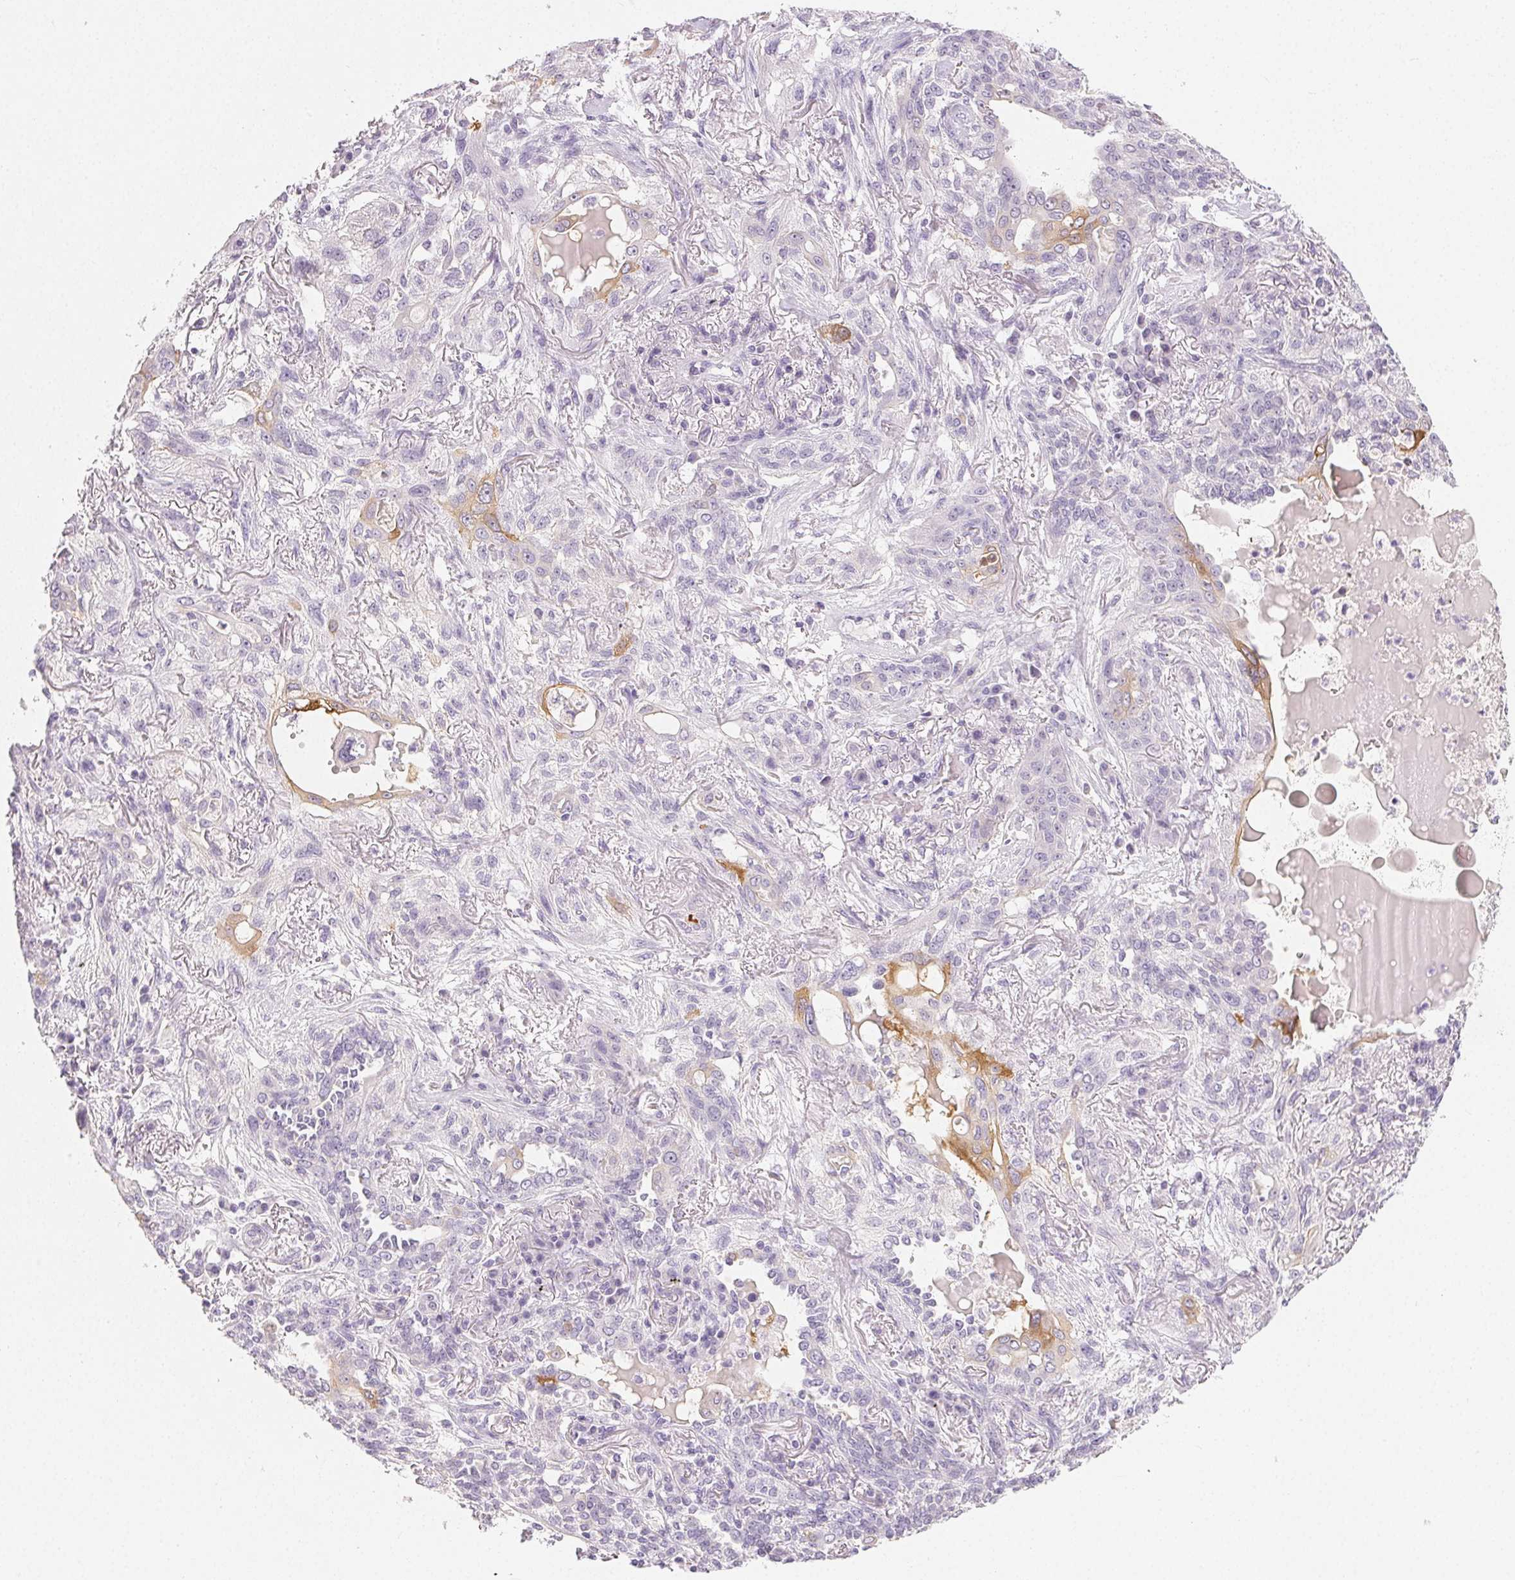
{"staining": {"intensity": "negative", "quantity": "none", "location": "none"}, "tissue": "lung cancer", "cell_type": "Tumor cells", "image_type": "cancer", "snomed": [{"axis": "morphology", "description": "Squamous cell carcinoma, NOS"}, {"axis": "topography", "description": "Lung"}], "caption": "Tumor cells show no significant protein expression in squamous cell carcinoma (lung).", "gene": "MIOX", "patient": {"sex": "female", "age": 70}}